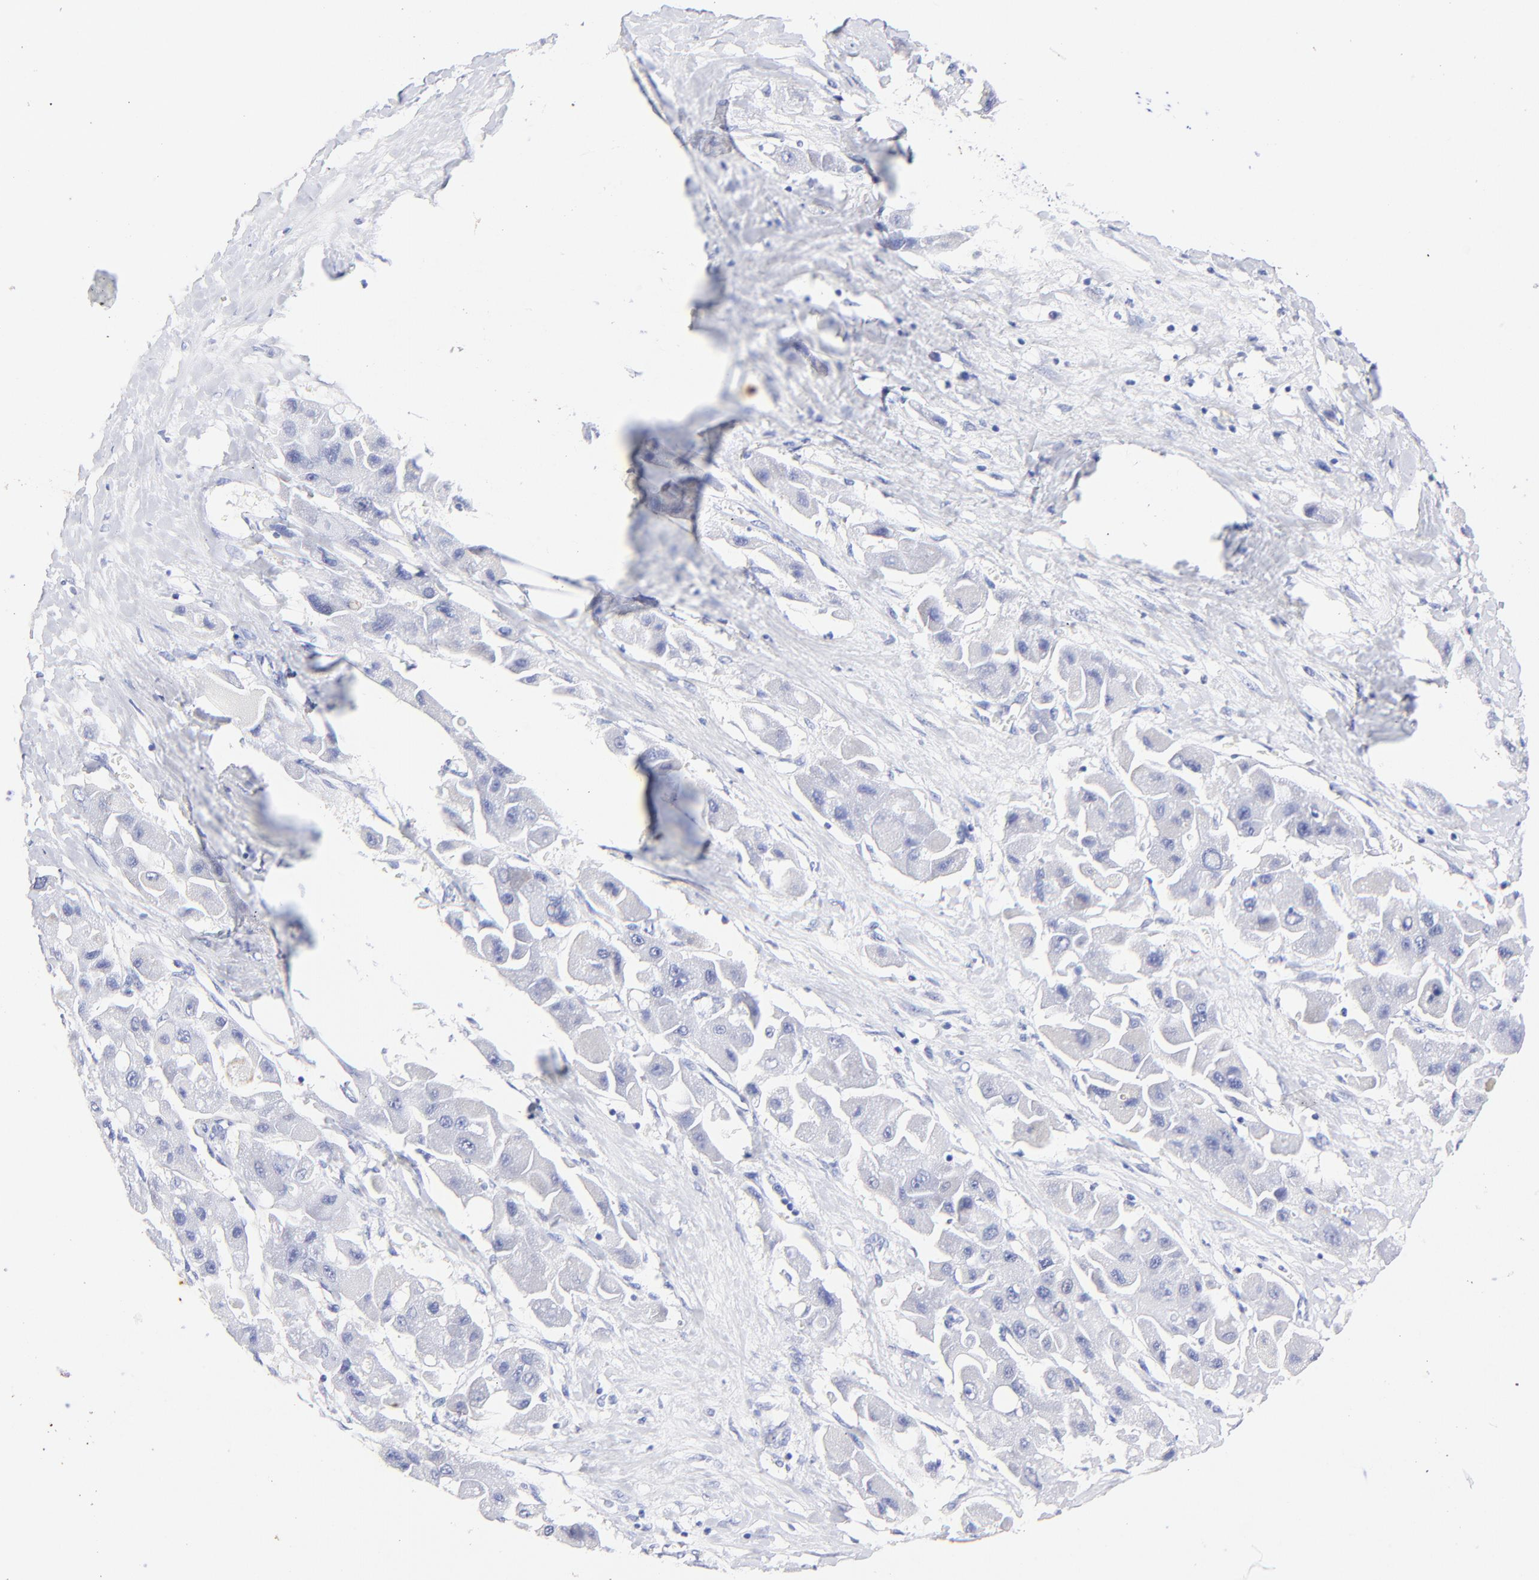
{"staining": {"intensity": "negative", "quantity": "none", "location": "none"}, "tissue": "liver cancer", "cell_type": "Tumor cells", "image_type": "cancer", "snomed": [{"axis": "morphology", "description": "Carcinoma, Hepatocellular, NOS"}, {"axis": "topography", "description": "Liver"}], "caption": "This is an IHC micrograph of liver hepatocellular carcinoma. There is no staining in tumor cells.", "gene": "HORMAD2", "patient": {"sex": "male", "age": 24}}